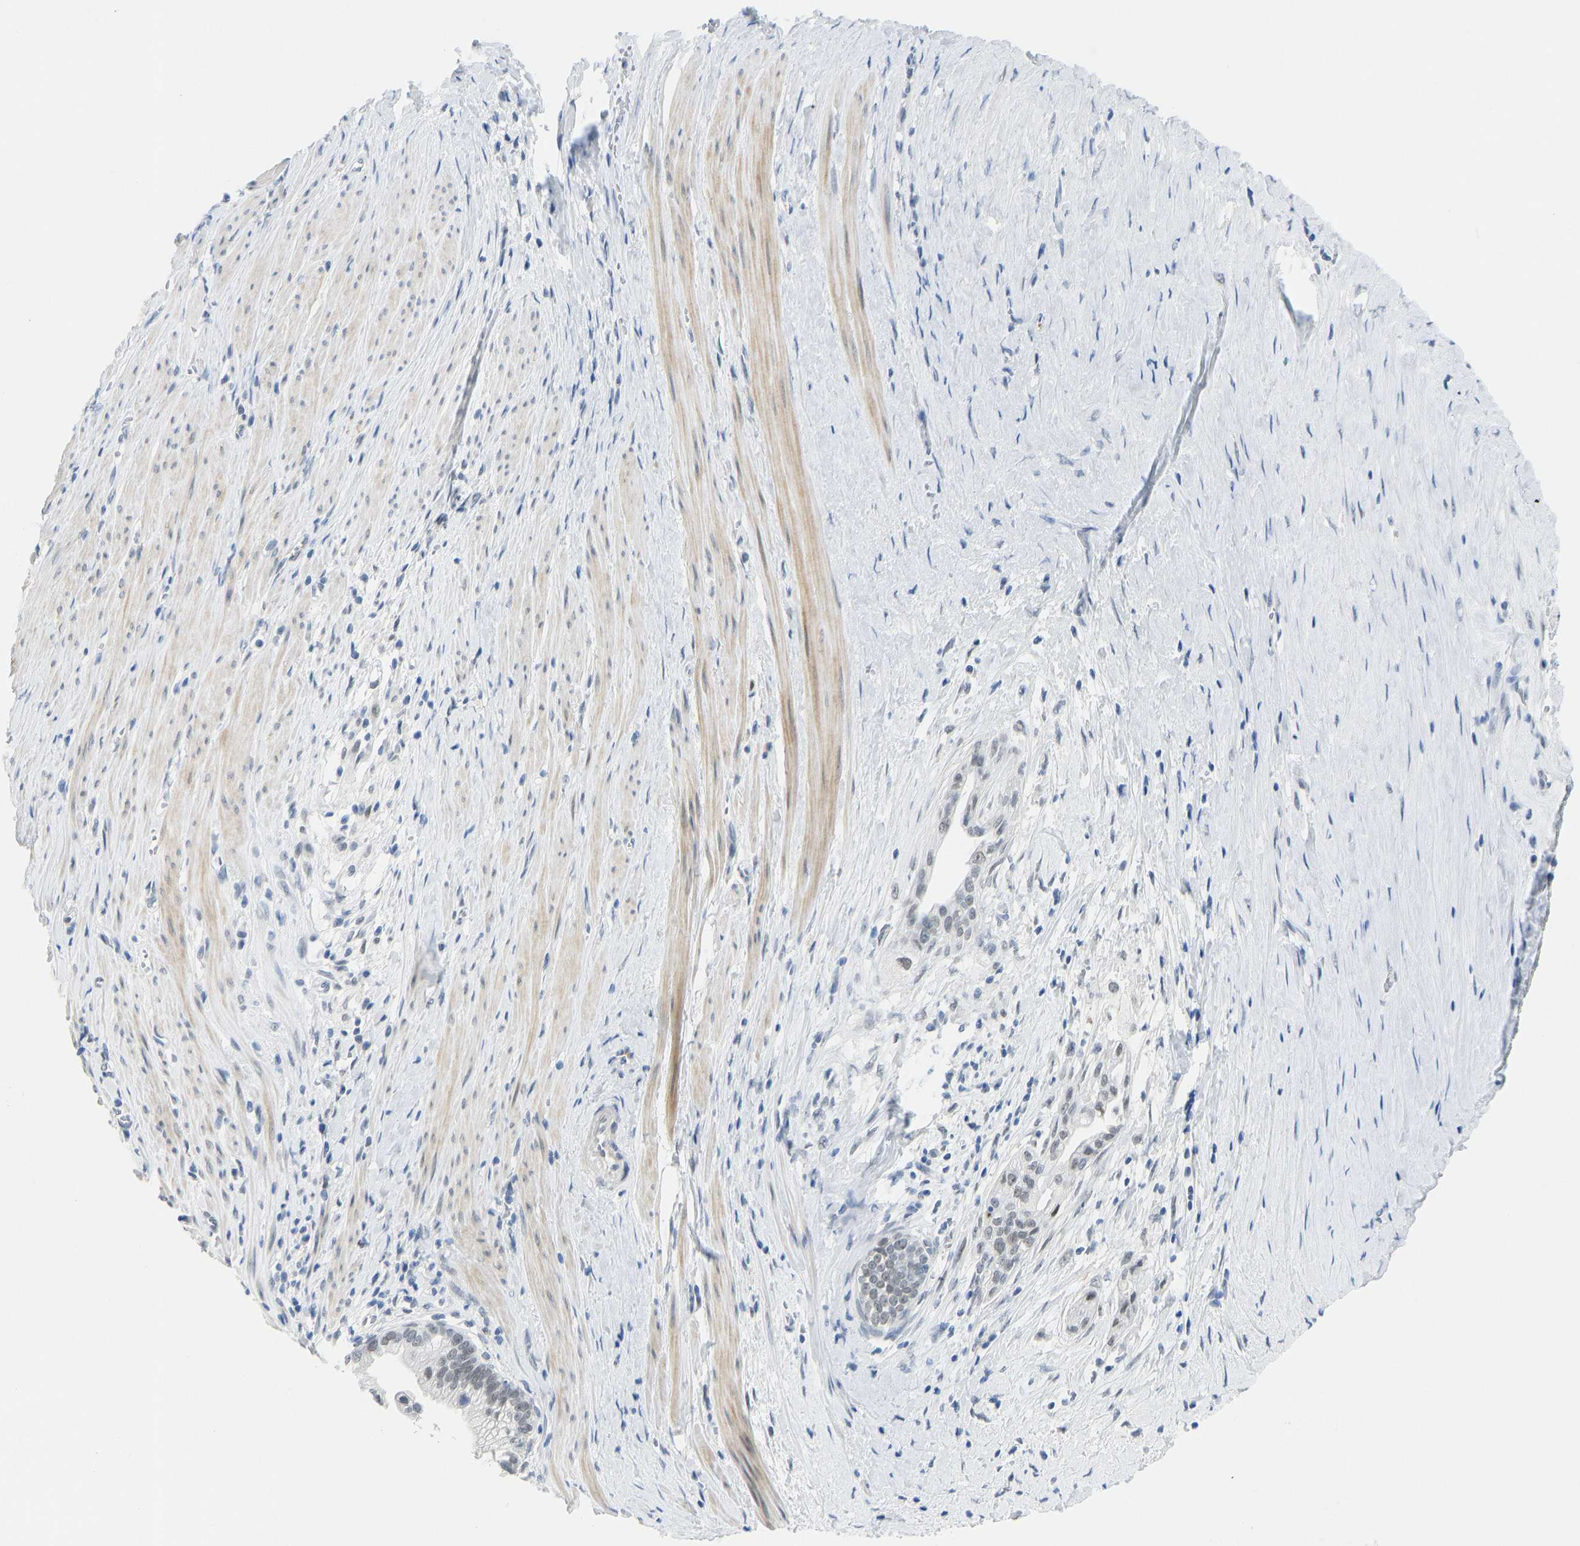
{"staining": {"intensity": "negative", "quantity": "none", "location": "none"}, "tissue": "pancreatic cancer", "cell_type": "Tumor cells", "image_type": "cancer", "snomed": [{"axis": "morphology", "description": "Adenocarcinoma, NOS"}, {"axis": "topography", "description": "Pancreas"}], "caption": "Human pancreatic cancer (adenocarcinoma) stained for a protein using immunohistochemistry demonstrates no expression in tumor cells.", "gene": "TXNDC2", "patient": {"sex": "male", "age": 69}}